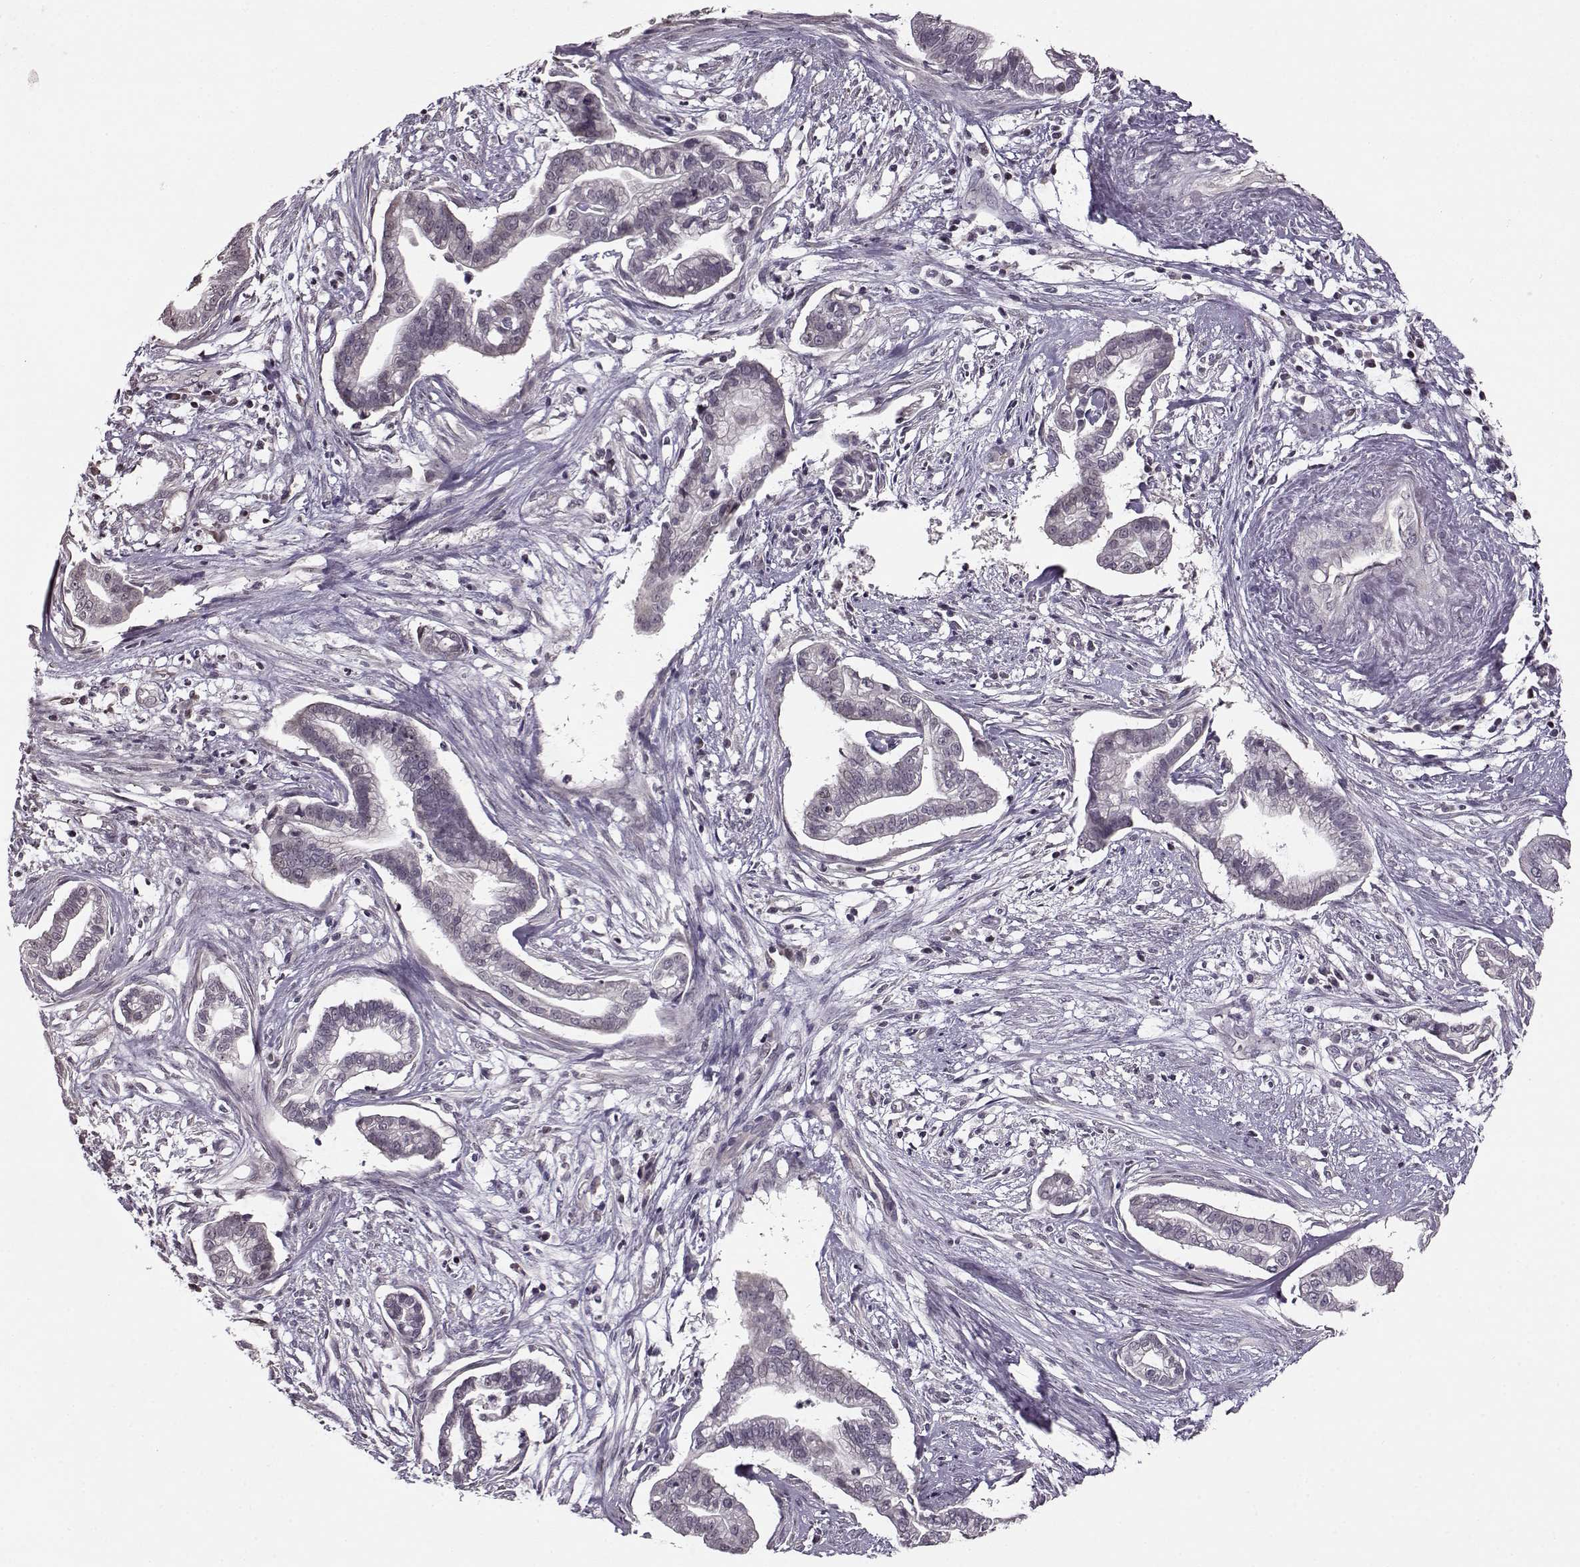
{"staining": {"intensity": "negative", "quantity": "none", "location": "none"}, "tissue": "cervical cancer", "cell_type": "Tumor cells", "image_type": "cancer", "snomed": [{"axis": "morphology", "description": "Adenocarcinoma, NOS"}, {"axis": "topography", "description": "Cervix"}], "caption": "This is an immunohistochemistry image of human cervical adenocarcinoma. There is no expression in tumor cells.", "gene": "FSHB", "patient": {"sex": "female", "age": 62}}